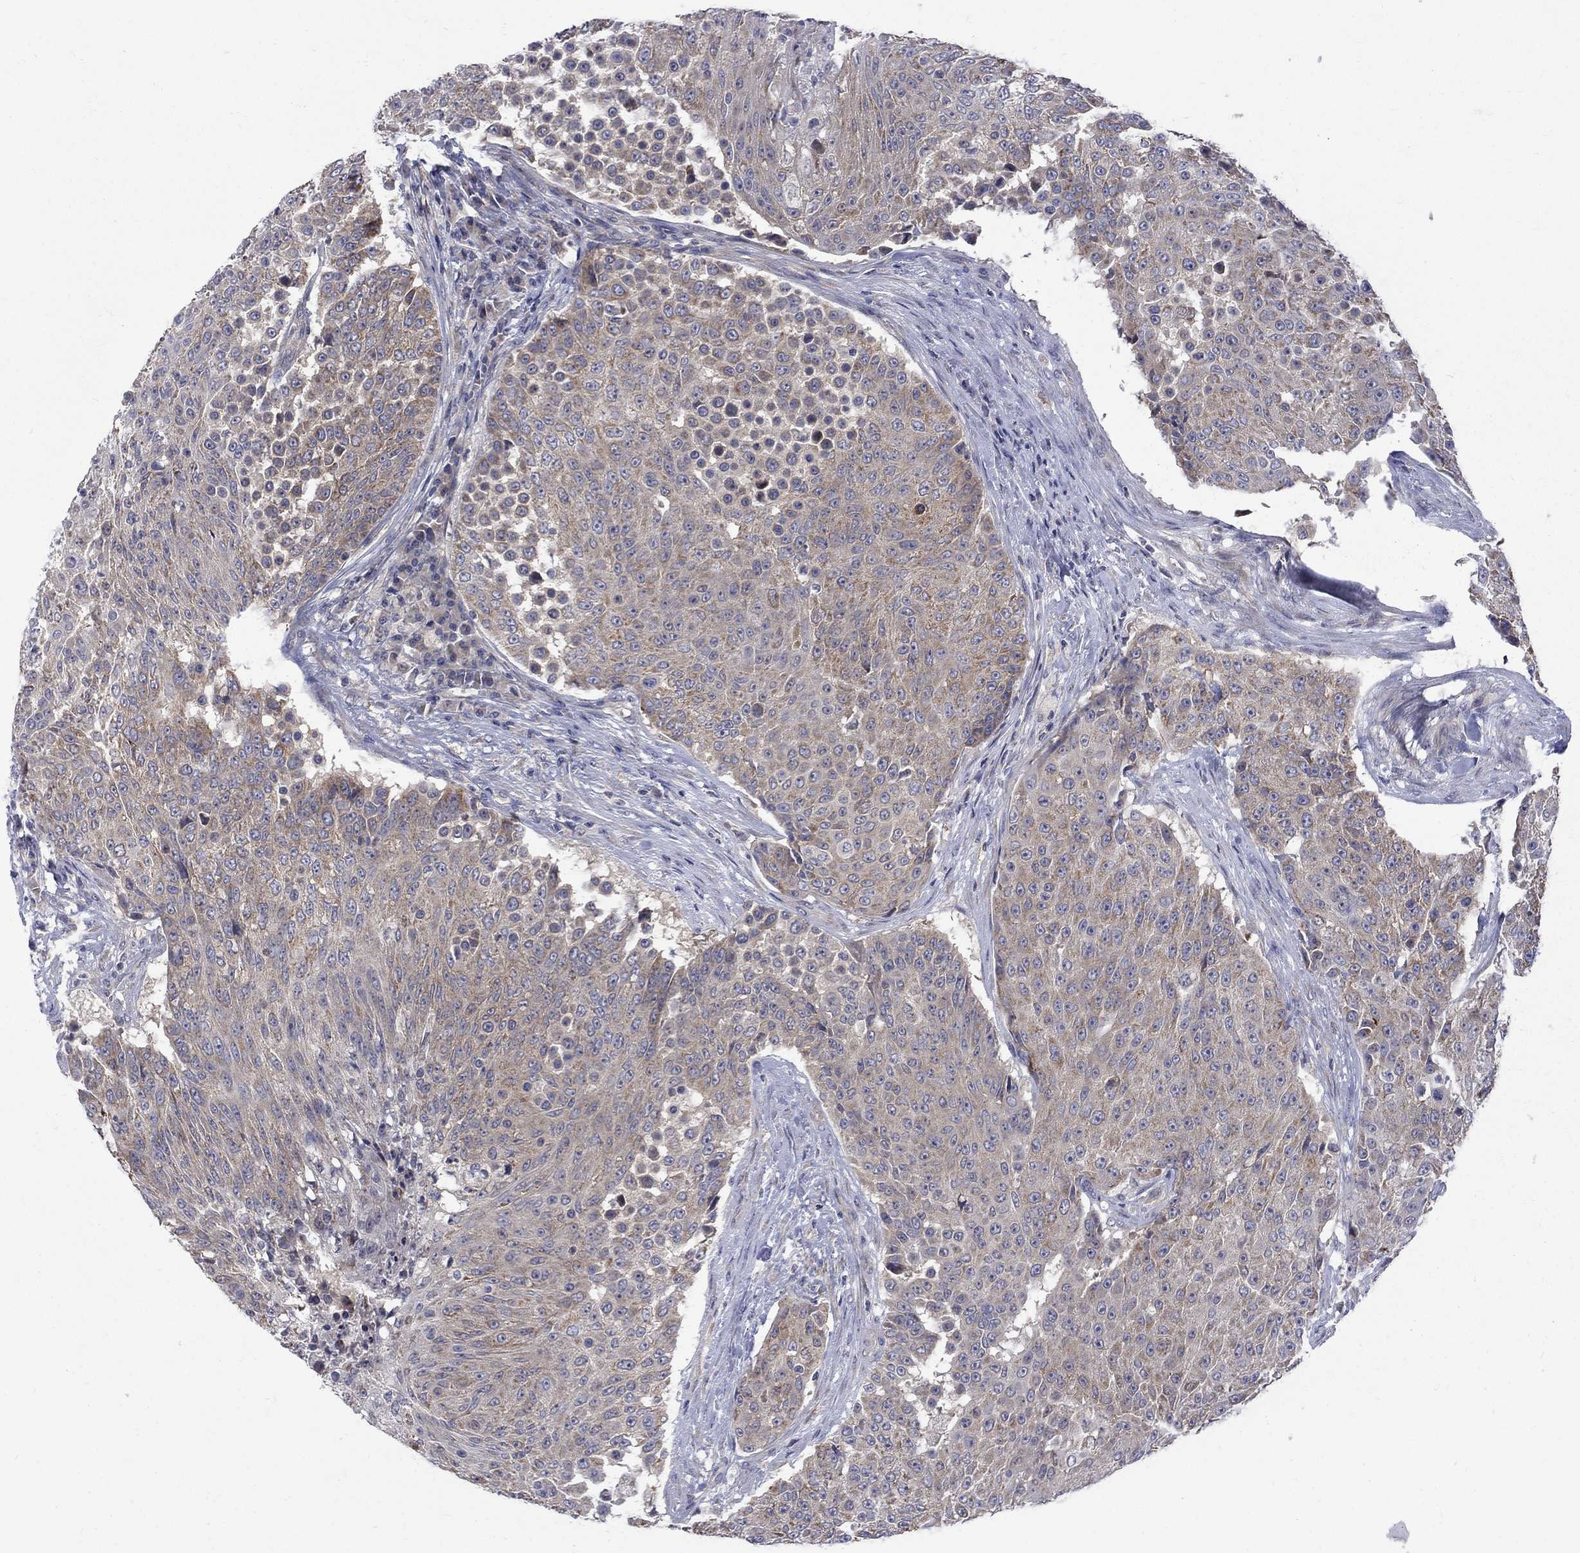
{"staining": {"intensity": "negative", "quantity": "none", "location": "none"}, "tissue": "urothelial cancer", "cell_type": "Tumor cells", "image_type": "cancer", "snomed": [{"axis": "morphology", "description": "Urothelial carcinoma, High grade"}, {"axis": "topography", "description": "Urinary bladder"}], "caption": "An image of urothelial carcinoma (high-grade) stained for a protein exhibits no brown staining in tumor cells.", "gene": "SH2B1", "patient": {"sex": "female", "age": 63}}